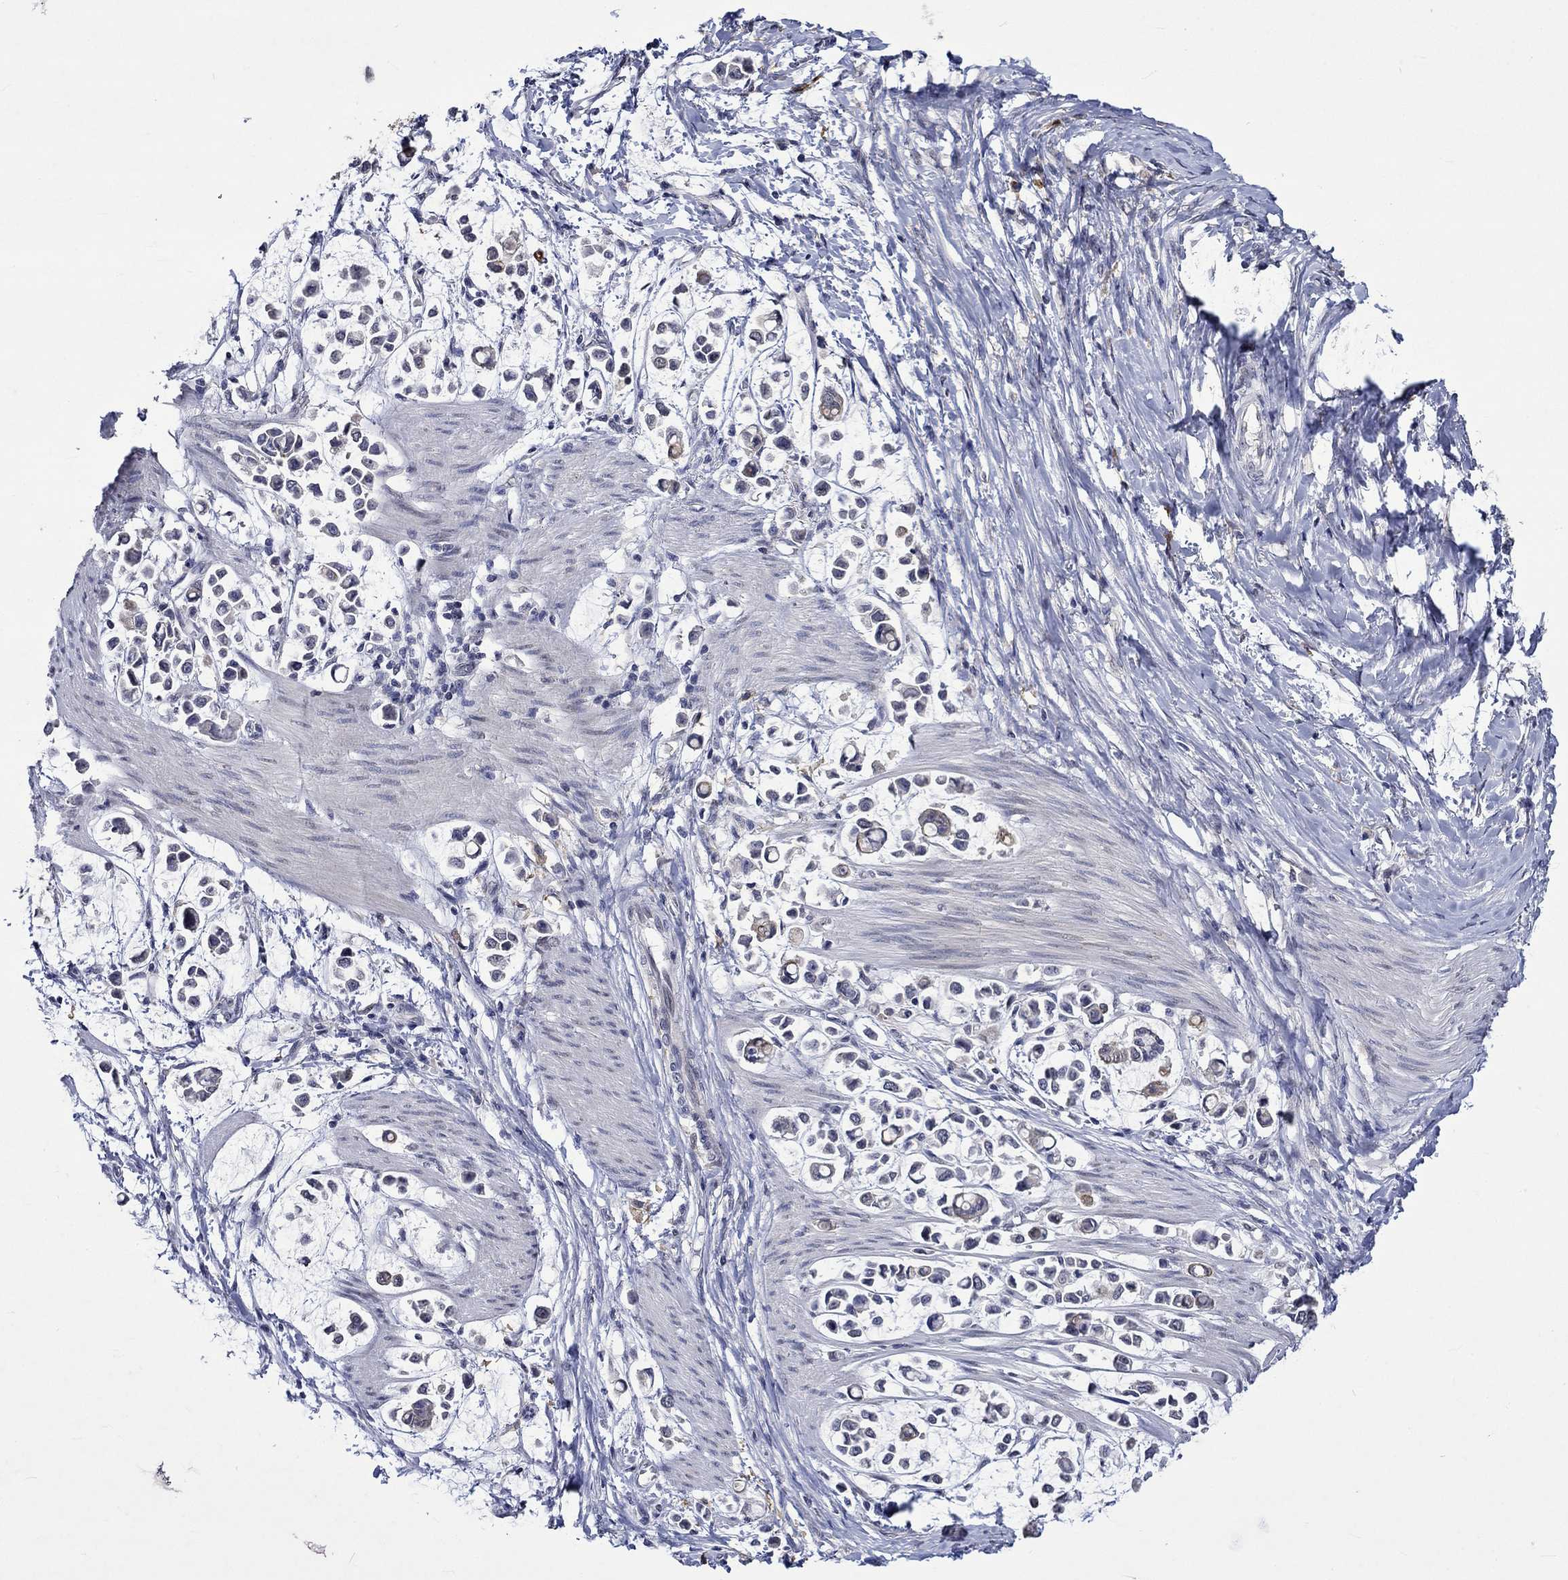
{"staining": {"intensity": "negative", "quantity": "none", "location": "none"}, "tissue": "stomach cancer", "cell_type": "Tumor cells", "image_type": "cancer", "snomed": [{"axis": "morphology", "description": "Adenocarcinoma, NOS"}, {"axis": "topography", "description": "Stomach"}], "caption": "DAB (3,3'-diaminobenzidine) immunohistochemical staining of human adenocarcinoma (stomach) exhibits no significant expression in tumor cells. (Brightfield microscopy of DAB IHC at high magnification).", "gene": "DDX3Y", "patient": {"sex": "male", "age": 82}}